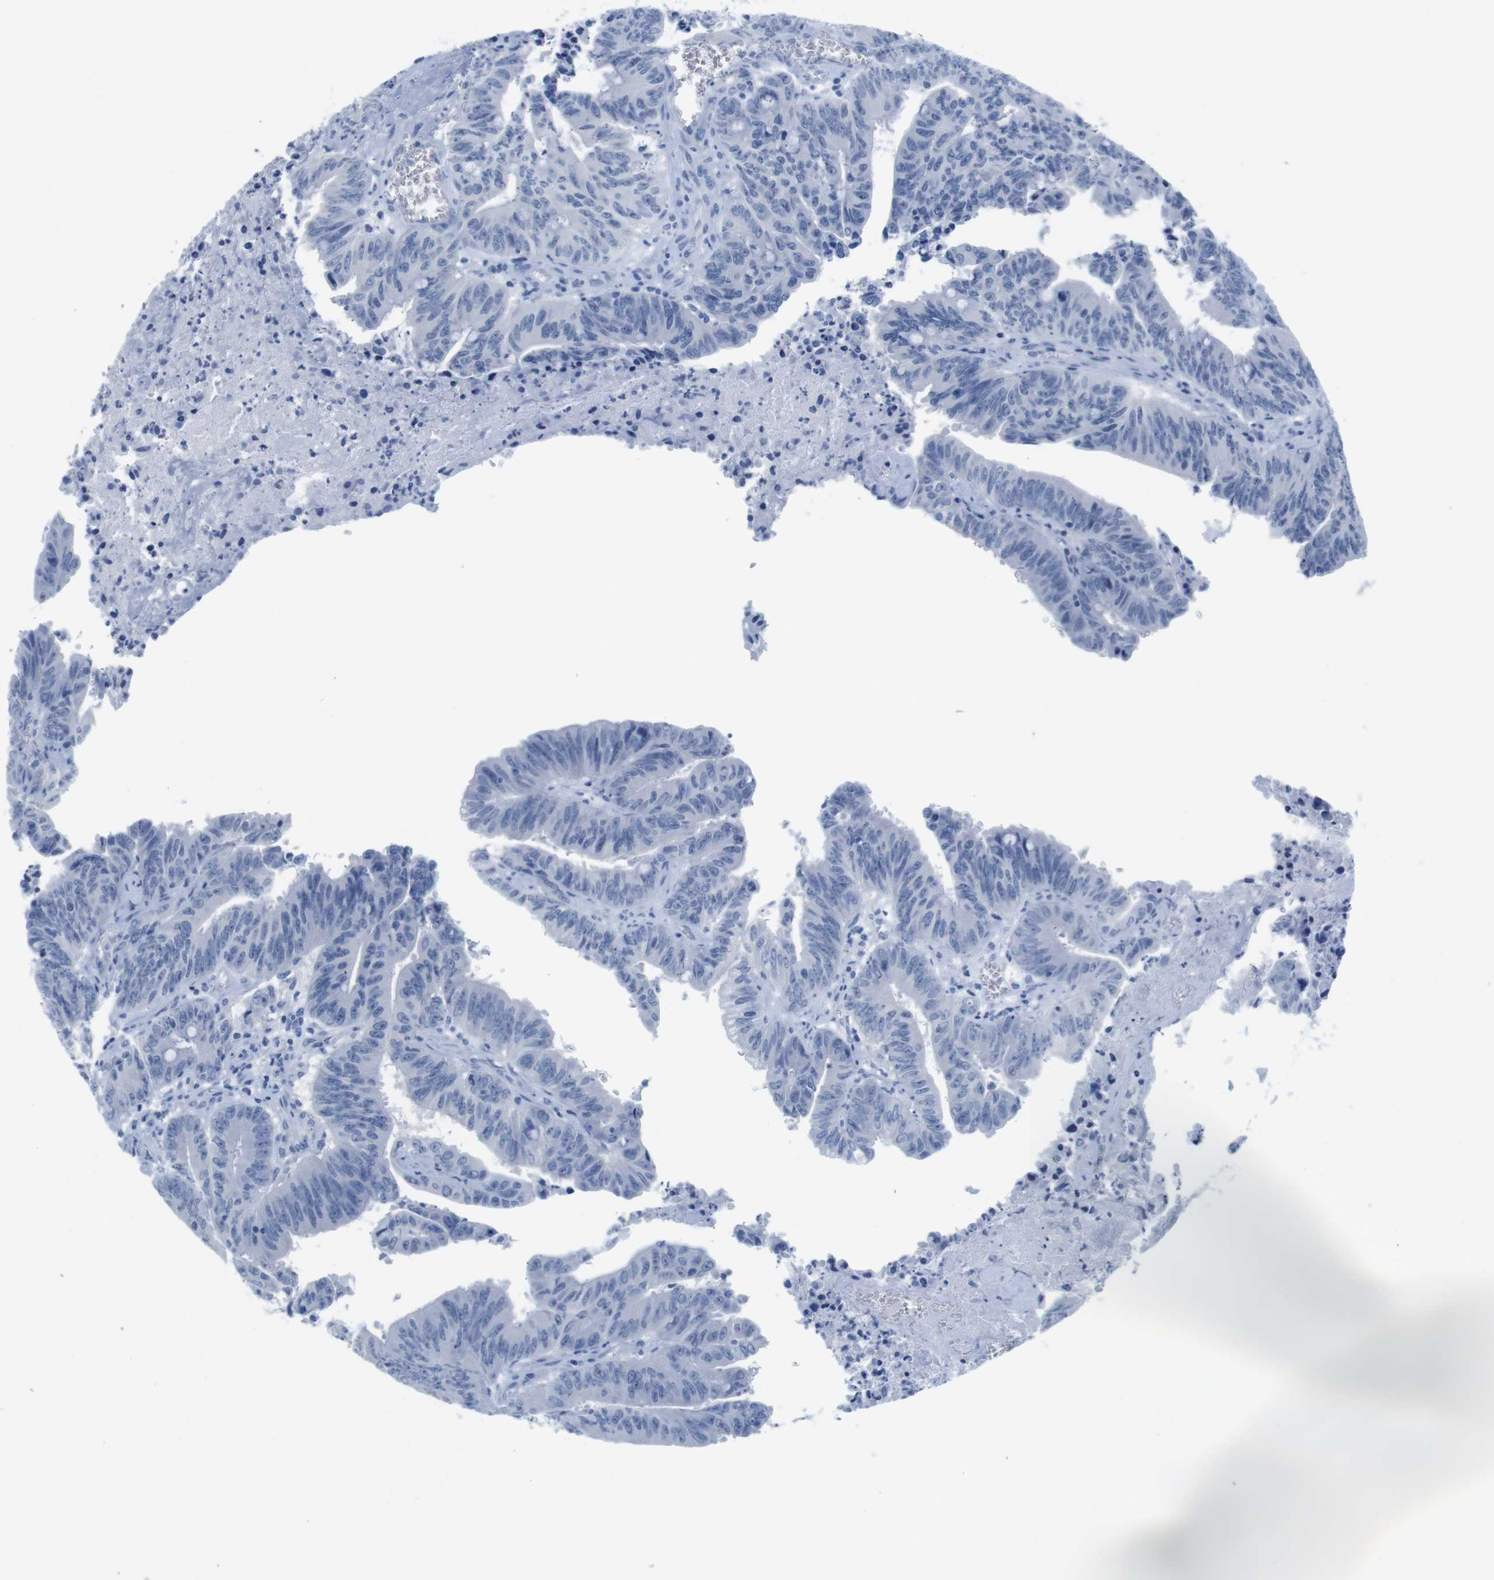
{"staining": {"intensity": "negative", "quantity": "none", "location": "none"}, "tissue": "colorectal cancer", "cell_type": "Tumor cells", "image_type": "cancer", "snomed": [{"axis": "morphology", "description": "Adenocarcinoma, NOS"}, {"axis": "topography", "description": "Colon"}], "caption": "Immunohistochemistry (IHC) photomicrograph of neoplastic tissue: colorectal cancer stained with DAB exhibits no significant protein staining in tumor cells.", "gene": "MAP6", "patient": {"sex": "male", "age": 45}}